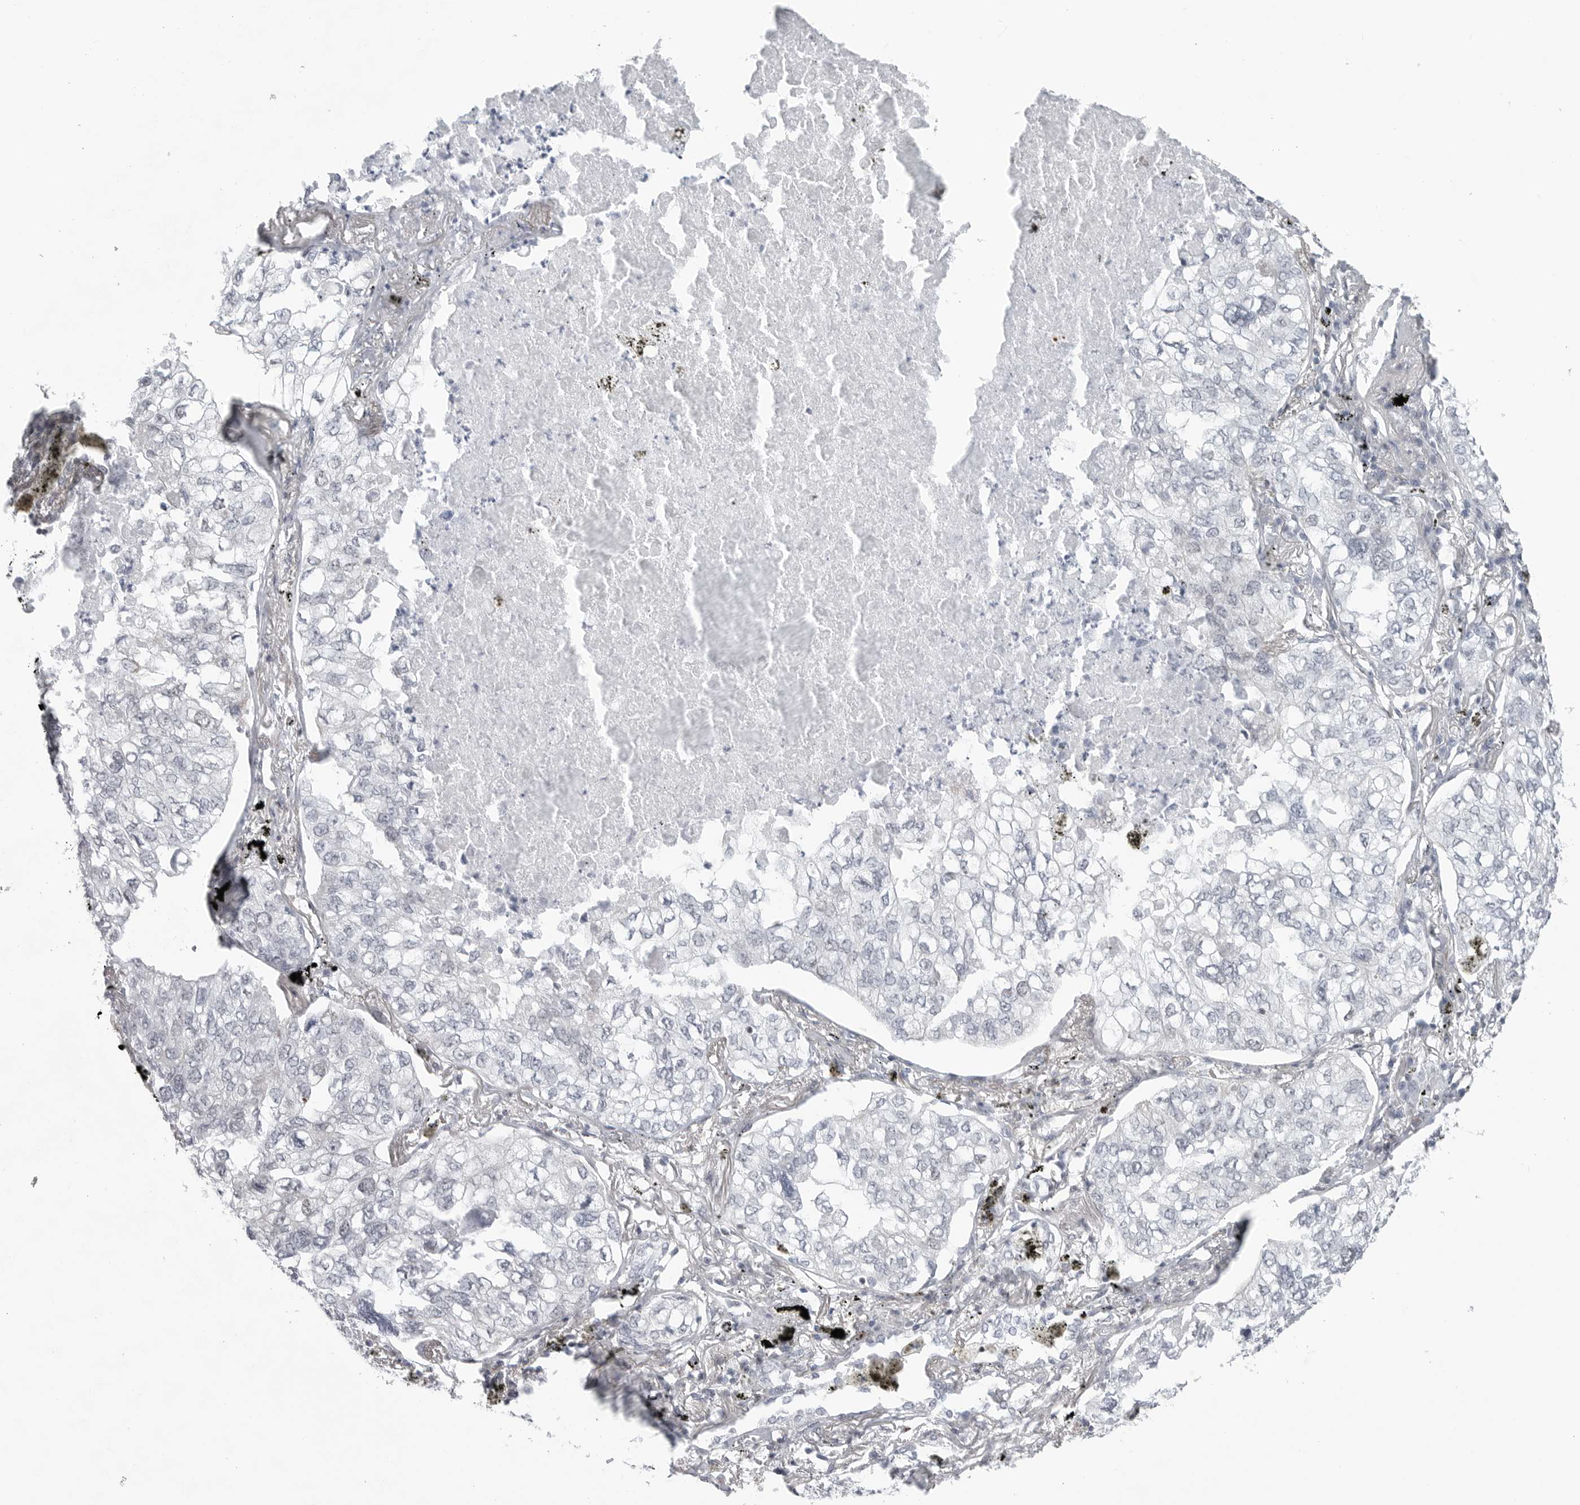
{"staining": {"intensity": "negative", "quantity": "none", "location": "none"}, "tissue": "lung cancer", "cell_type": "Tumor cells", "image_type": "cancer", "snomed": [{"axis": "morphology", "description": "Adenocarcinoma, NOS"}, {"axis": "topography", "description": "Lung"}], "caption": "IHC histopathology image of human lung cancer (adenocarcinoma) stained for a protein (brown), which exhibits no staining in tumor cells.", "gene": "FAM135B", "patient": {"sex": "male", "age": 65}}